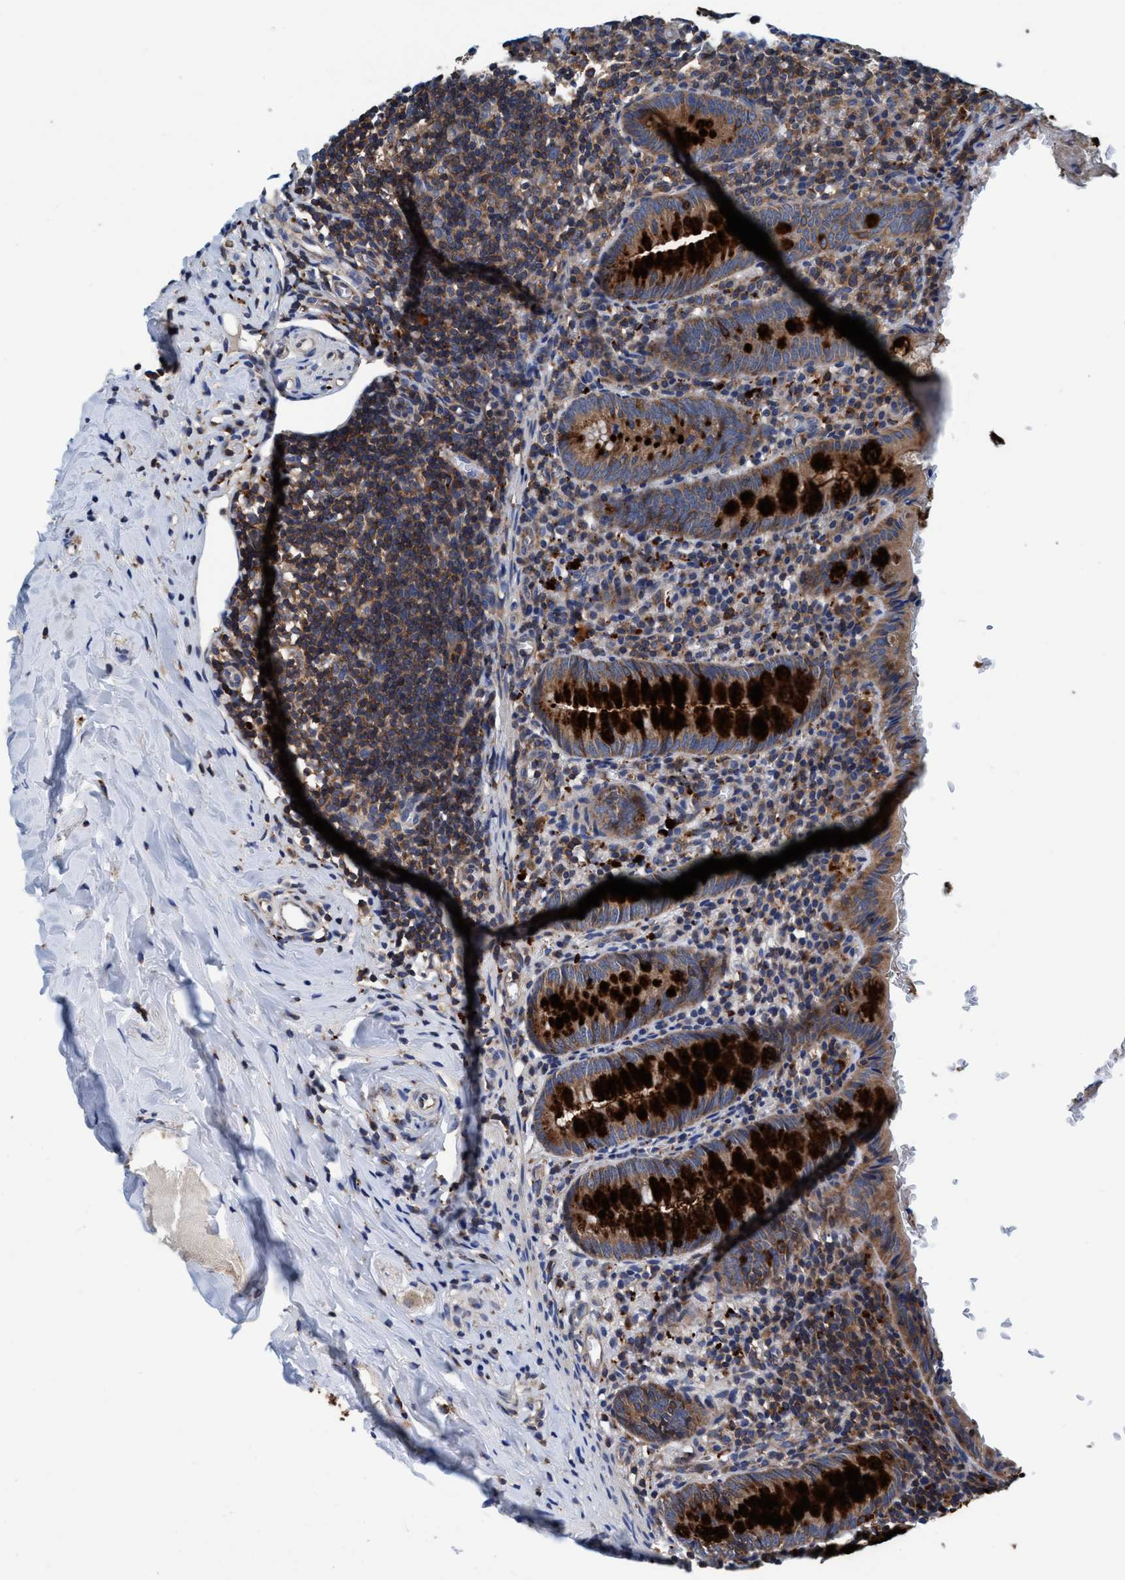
{"staining": {"intensity": "strong", "quantity": ">75%", "location": "cytoplasmic/membranous"}, "tissue": "appendix", "cell_type": "Glandular cells", "image_type": "normal", "snomed": [{"axis": "morphology", "description": "Normal tissue, NOS"}, {"axis": "topography", "description": "Appendix"}], "caption": "Protein analysis of unremarkable appendix demonstrates strong cytoplasmic/membranous expression in about >75% of glandular cells. (IHC, brightfield microscopy, high magnification).", "gene": "ENDOG", "patient": {"sex": "female", "age": 10}}